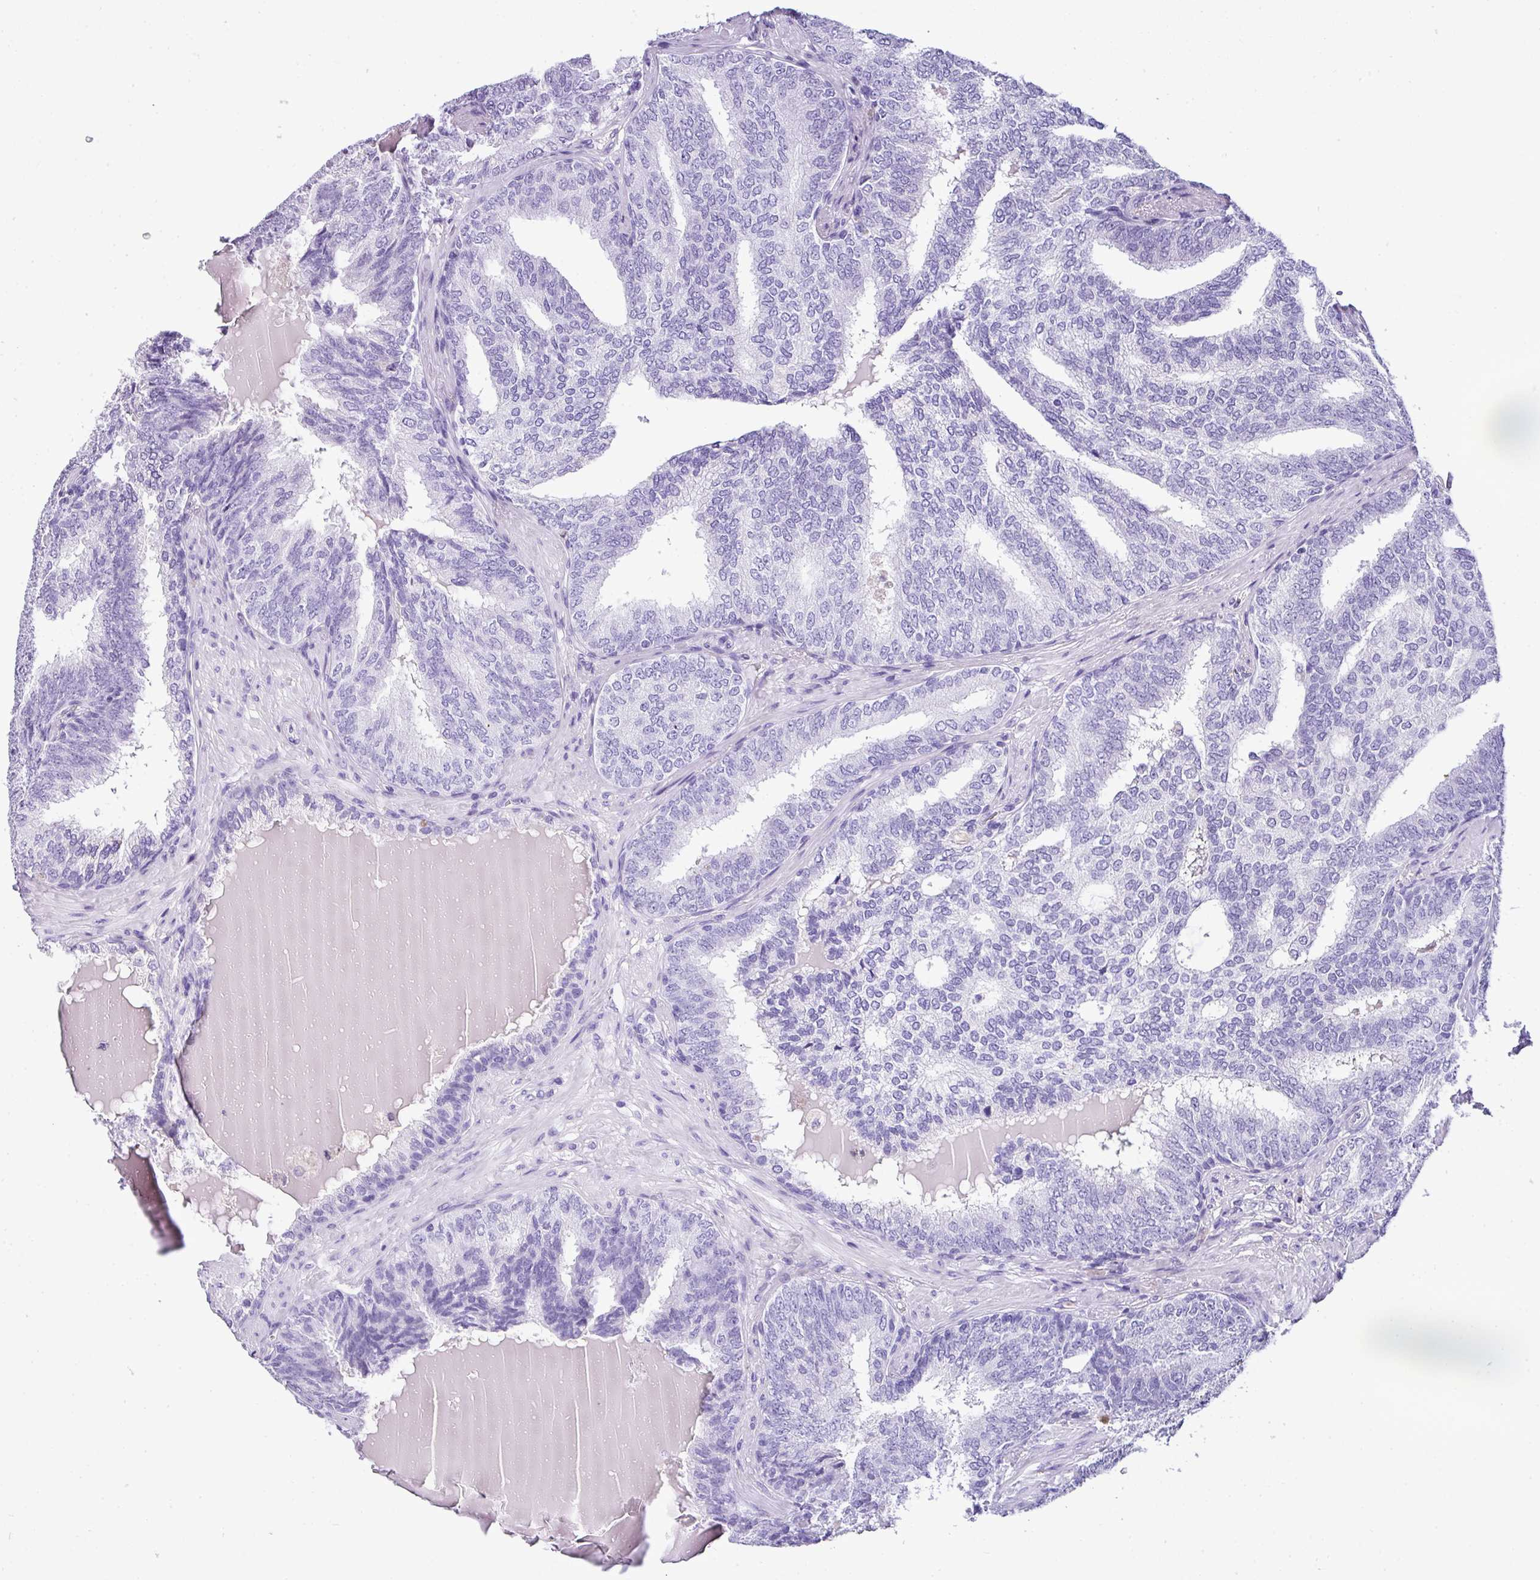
{"staining": {"intensity": "negative", "quantity": "none", "location": "none"}, "tissue": "prostate cancer", "cell_type": "Tumor cells", "image_type": "cancer", "snomed": [{"axis": "morphology", "description": "Adenocarcinoma, High grade"}, {"axis": "topography", "description": "Prostate"}], "caption": "The immunohistochemistry (IHC) image has no significant positivity in tumor cells of prostate high-grade adenocarcinoma tissue.", "gene": "MUC21", "patient": {"sex": "male", "age": 72}}